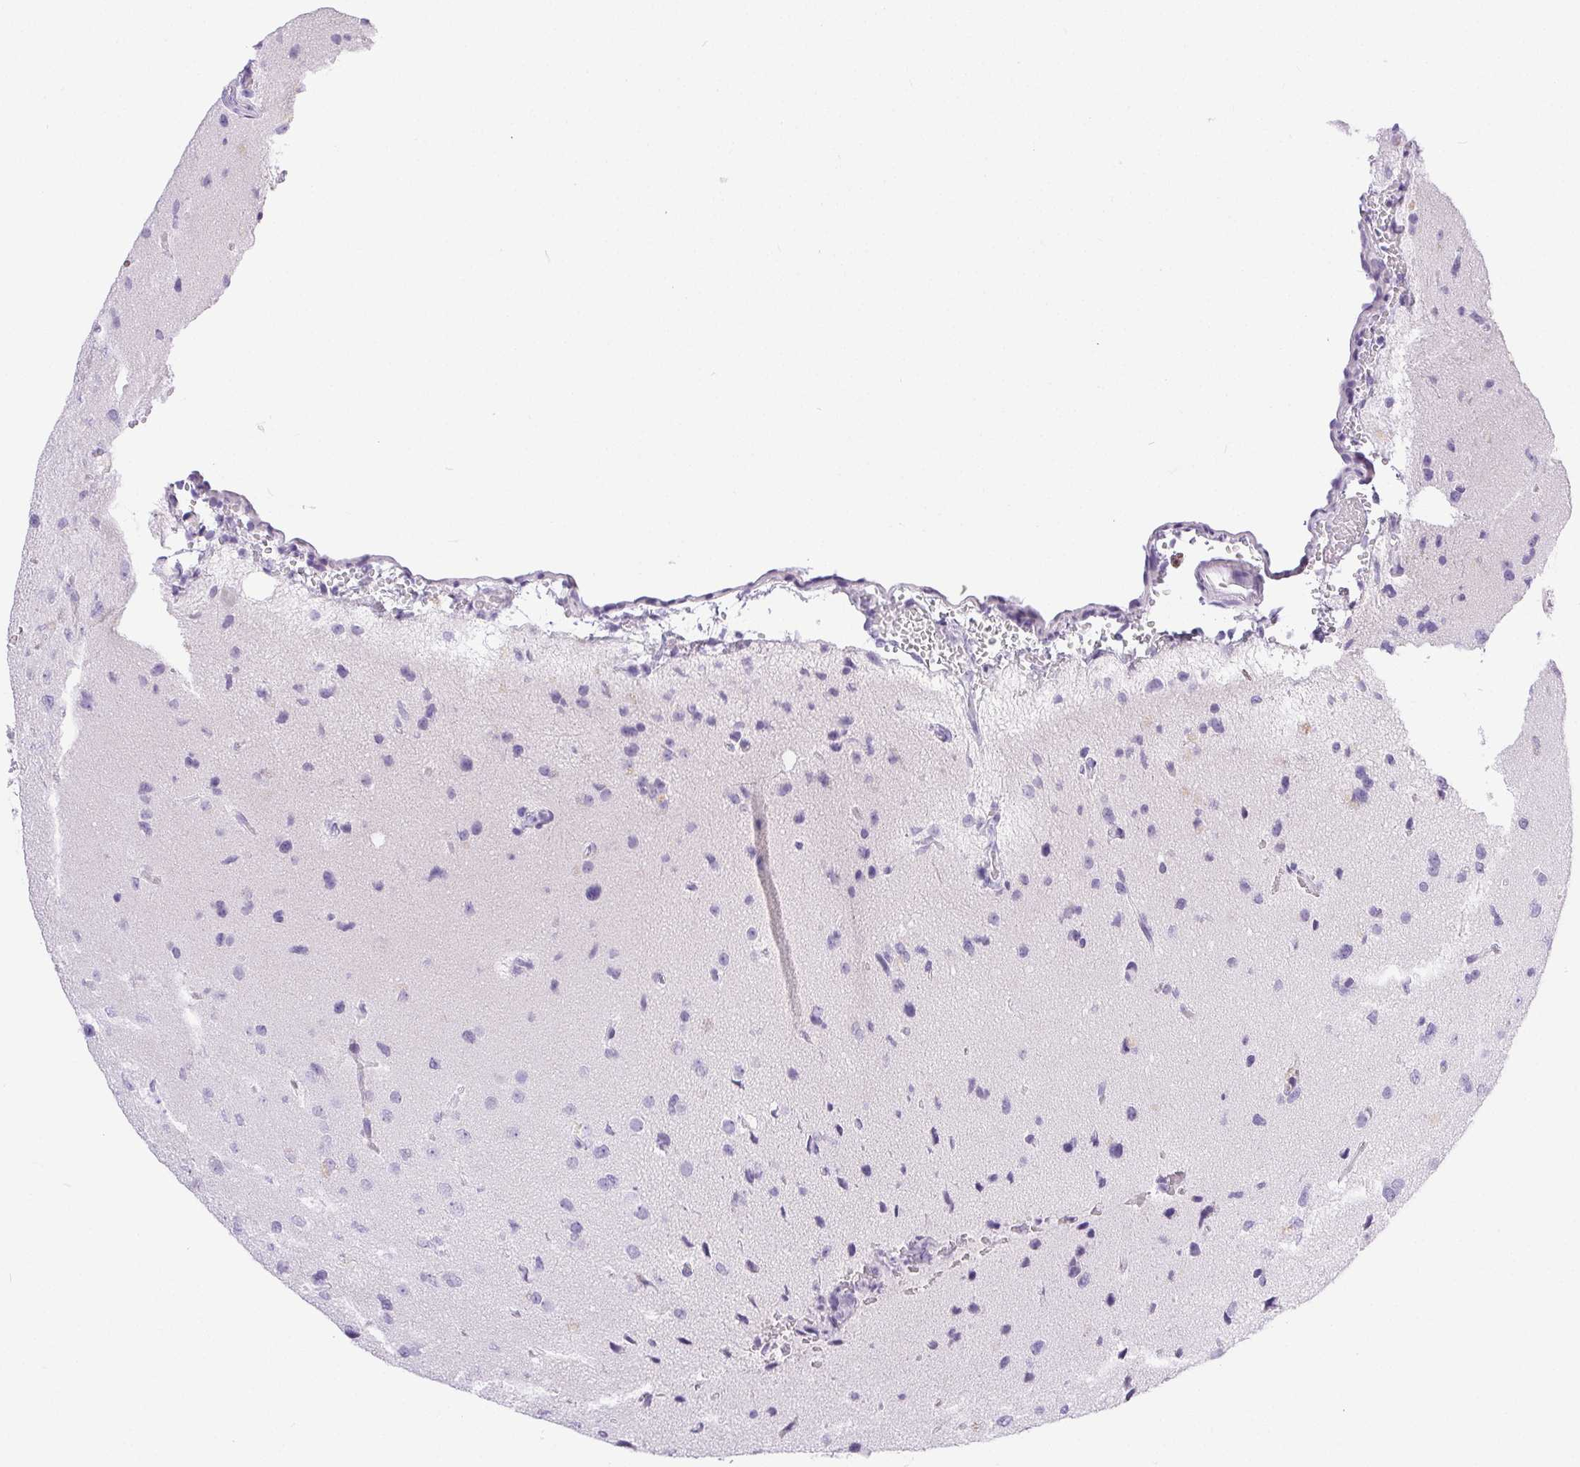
{"staining": {"intensity": "negative", "quantity": "none", "location": "none"}, "tissue": "glioma", "cell_type": "Tumor cells", "image_type": "cancer", "snomed": [{"axis": "morphology", "description": "Glioma, malignant, Low grade"}, {"axis": "topography", "description": "Brain"}], "caption": "Tumor cells show no significant positivity in glioma.", "gene": "XDH", "patient": {"sex": "female", "age": 55}}